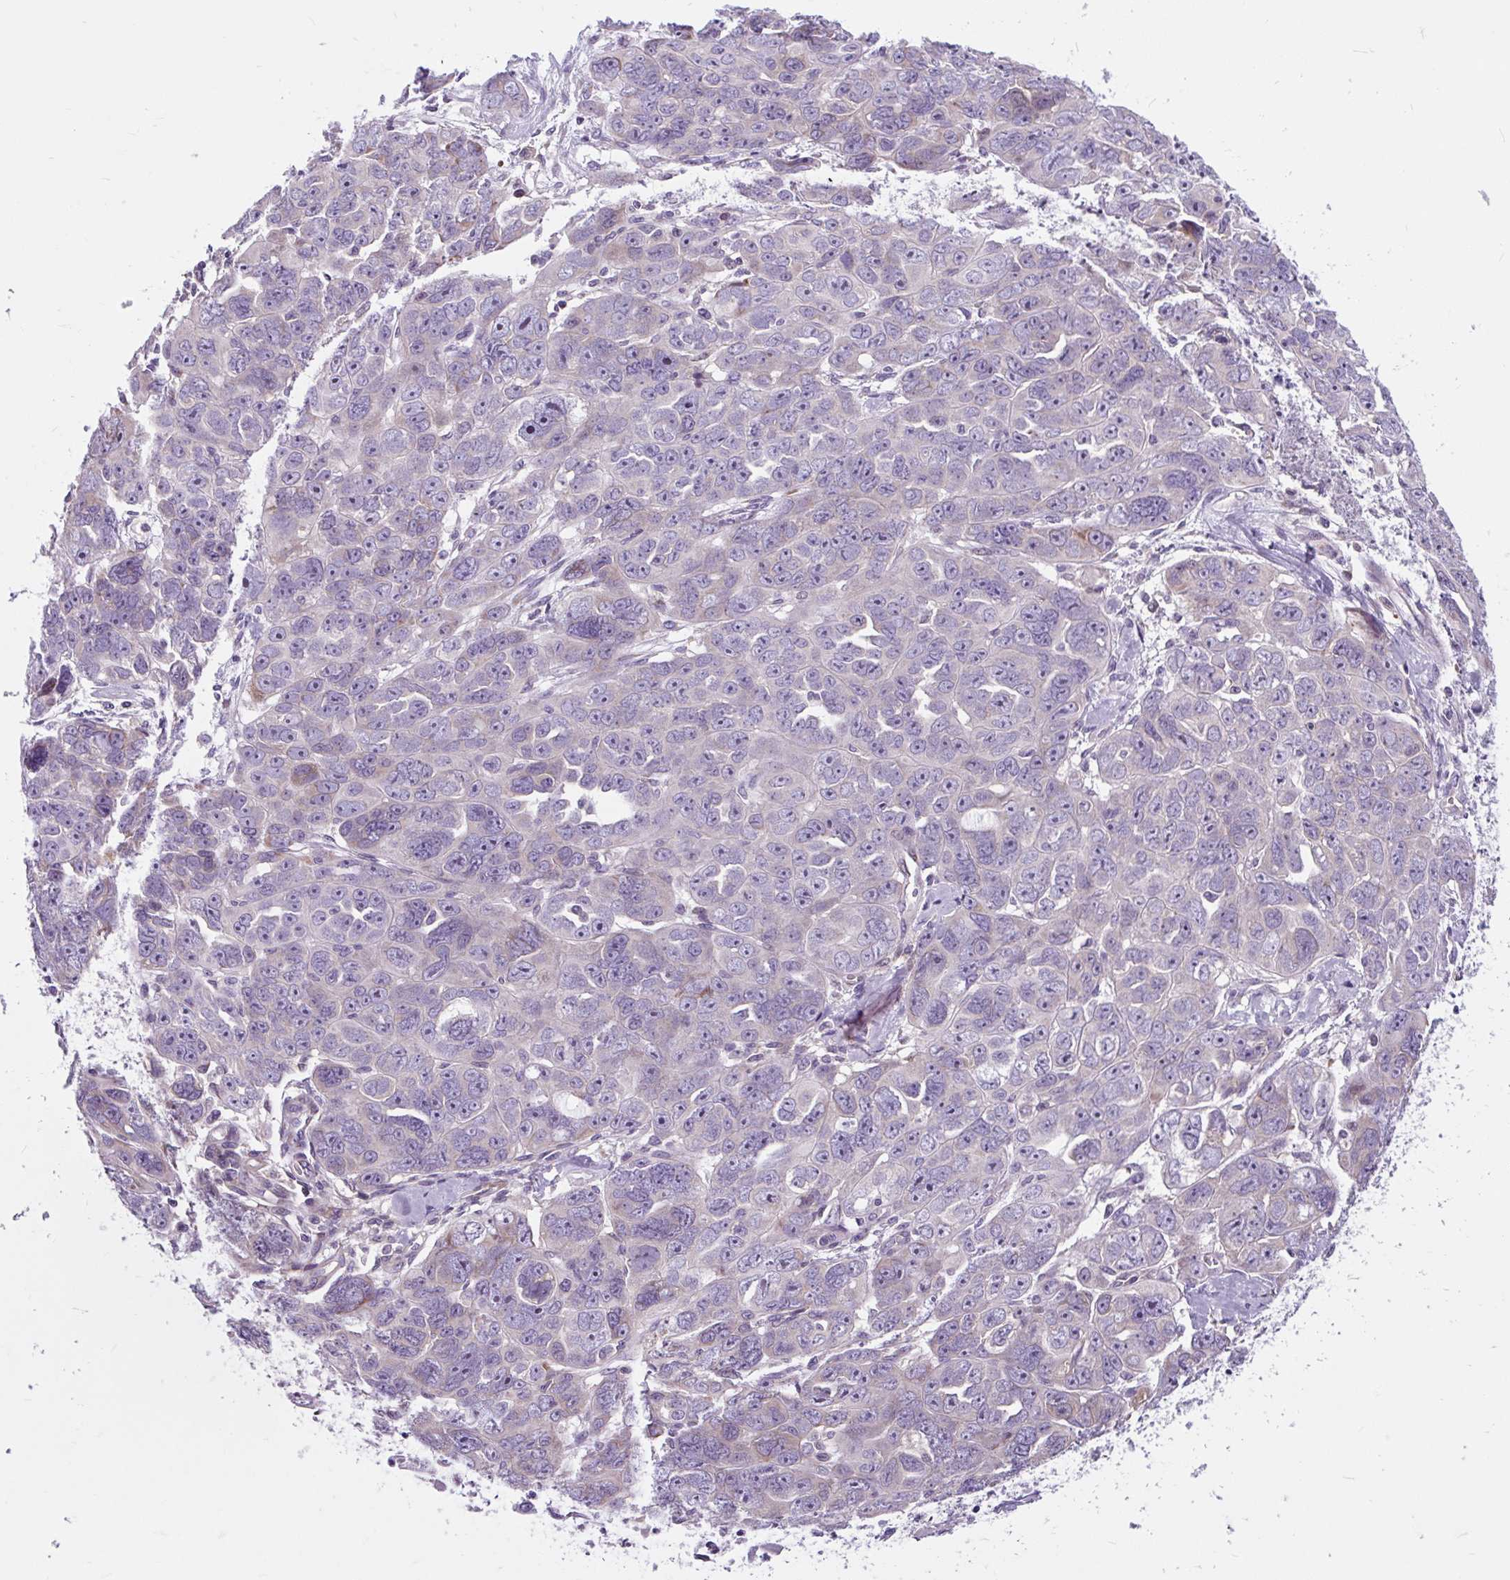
{"staining": {"intensity": "negative", "quantity": "none", "location": "none"}, "tissue": "ovarian cancer", "cell_type": "Tumor cells", "image_type": "cancer", "snomed": [{"axis": "morphology", "description": "Cystadenocarcinoma, serous, NOS"}, {"axis": "topography", "description": "Ovary"}], "caption": "A high-resolution micrograph shows immunohistochemistry (IHC) staining of serous cystadenocarcinoma (ovarian), which exhibits no significant staining in tumor cells.", "gene": "CISD3", "patient": {"sex": "female", "age": 63}}